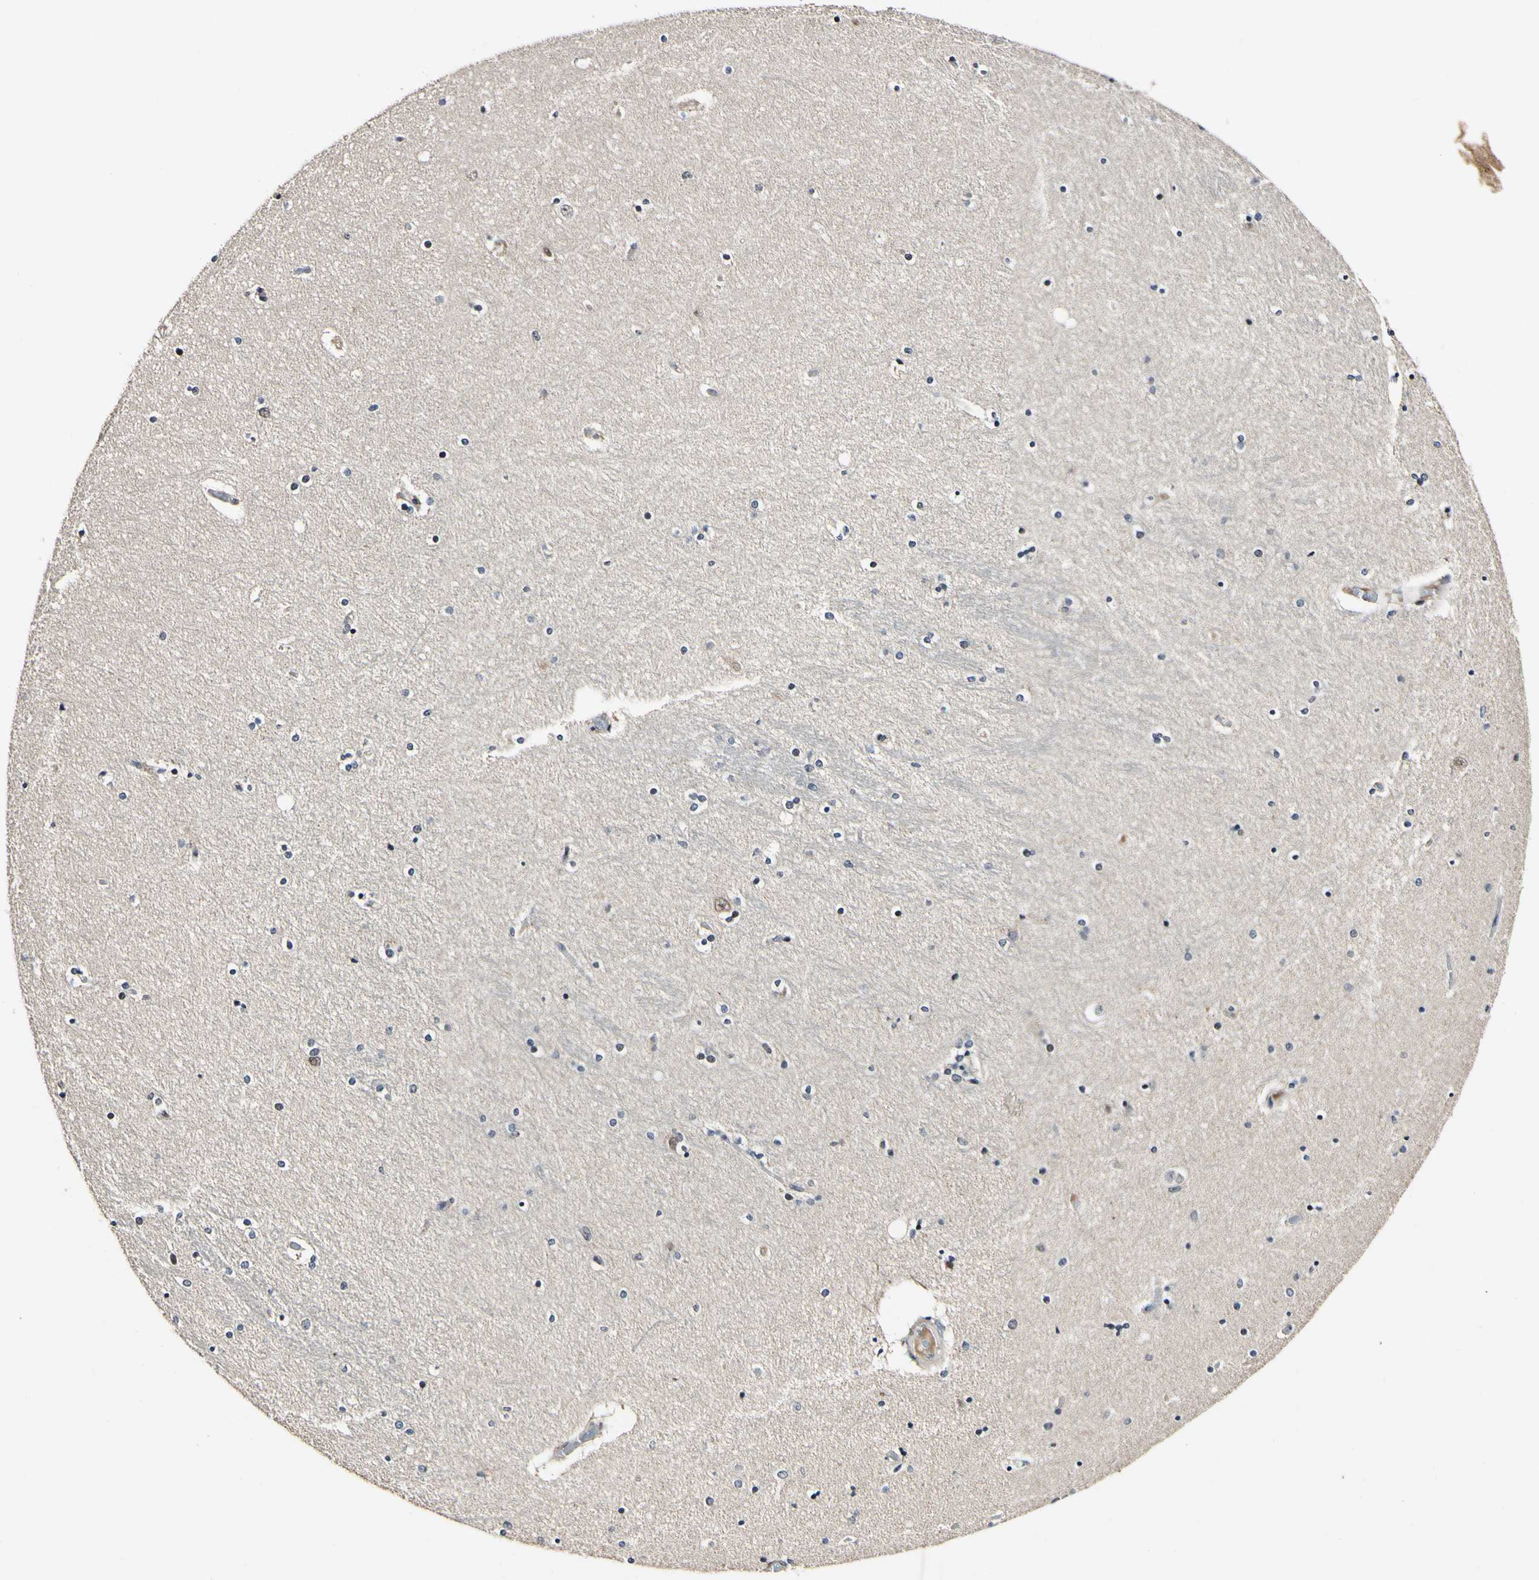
{"staining": {"intensity": "negative", "quantity": "none", "location": "none"}, "tissue": "hippocampus", "cell_type": "Glial cells", "image_type": "normal", "snomed": [{"axis": "morphology", "description": "Normal tissue, NOS"}, {"axis": "topography", "description": "Hippocampus"}], "caption": "This is an immunohistochemistry image of normal human hippocampus. There is no positivity in glial cells.", "gene": "POLR2F", "patient": {"sex": "female", "age": 54}}